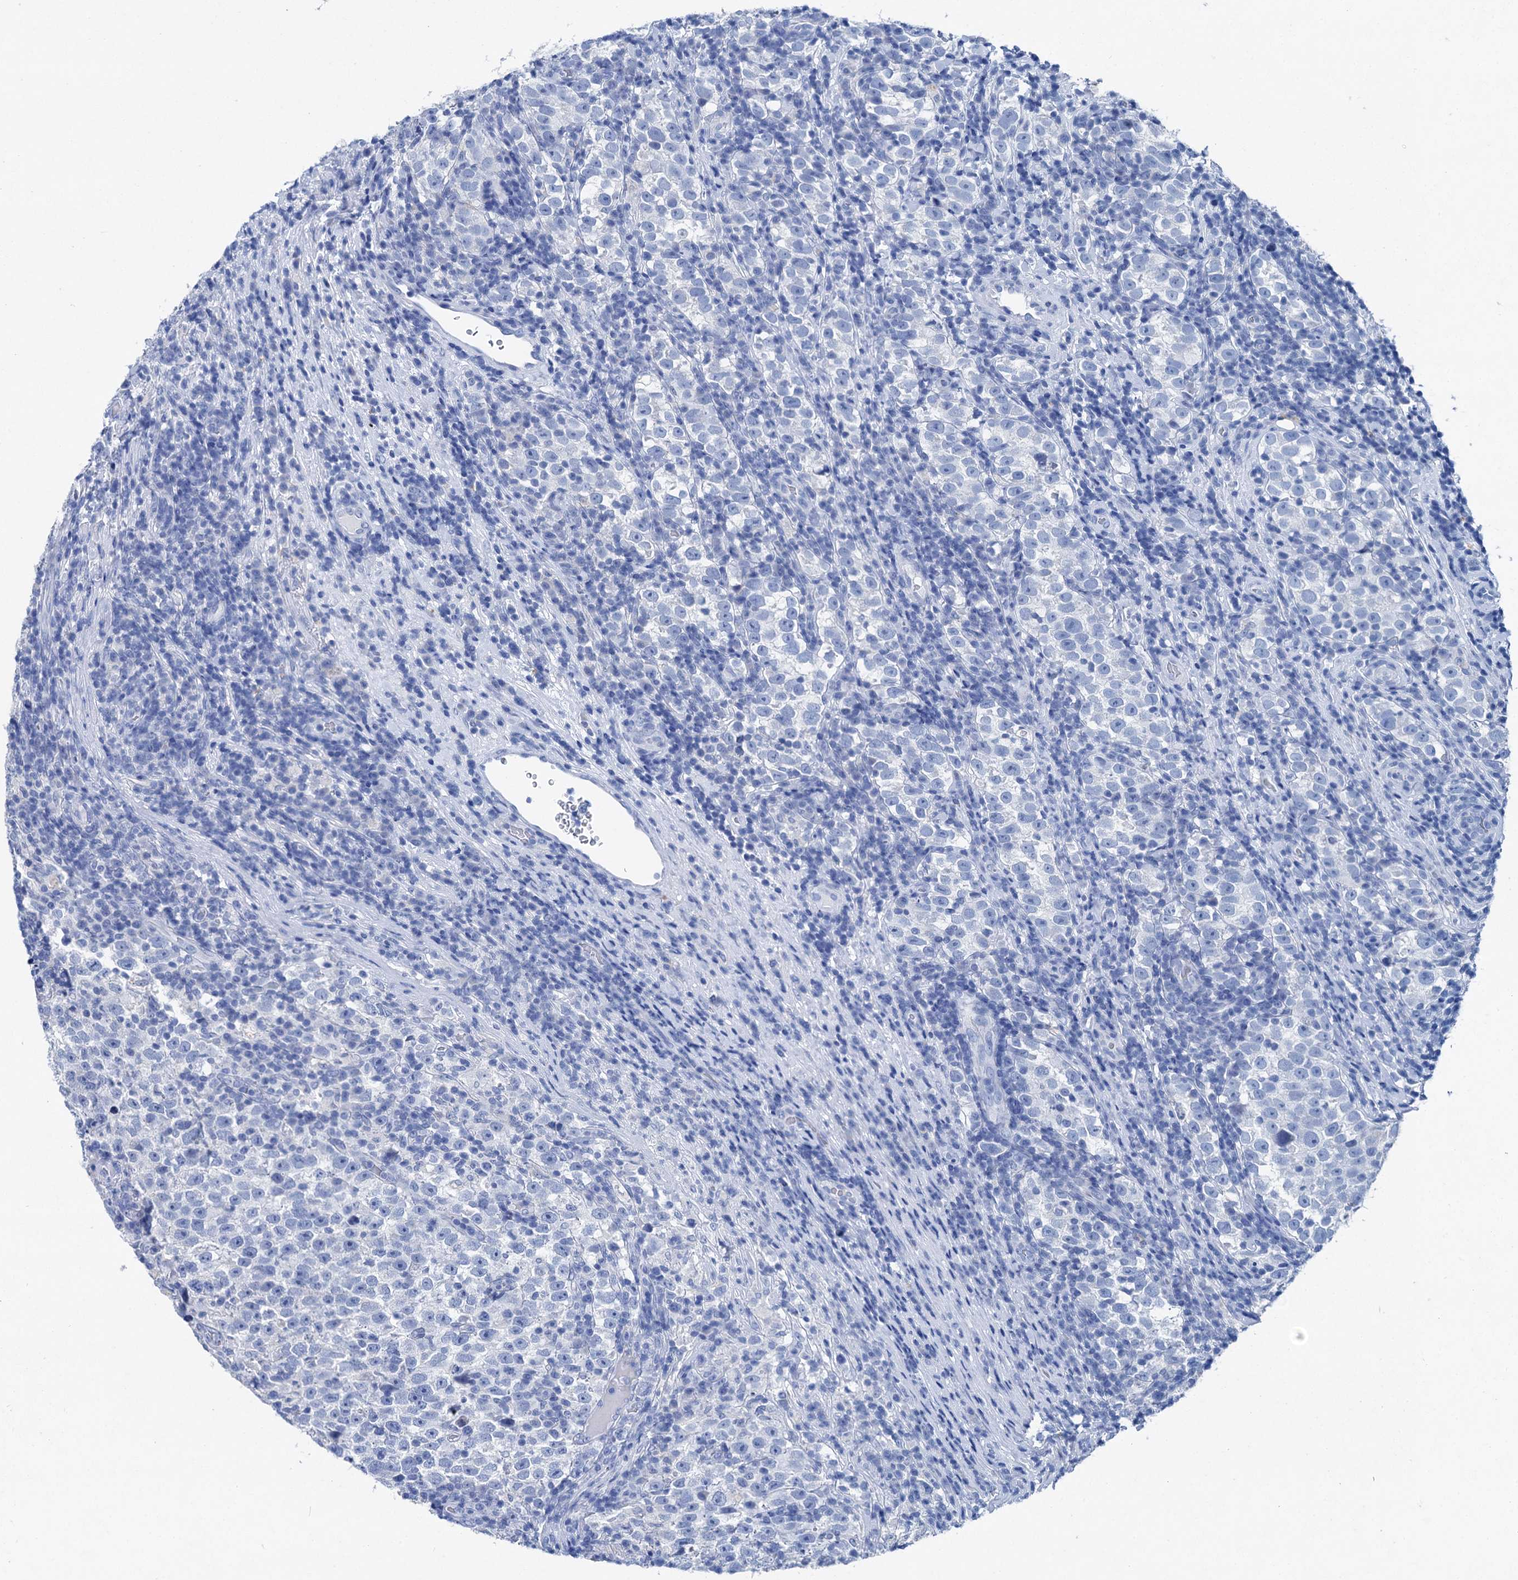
{"staining": {"intensity": "negative", "quantity": "none", "location": "none"}, "tissue": "testis cancer", "cell_type": "Tumor cells", "image_type": "cancer", "snomed": [{"axis": "morphology", "description": "Normal tissue, NOS"}, {"axis": "morphology", "description": "Seminoma, NOS"}, {"axis": "topography", "description": "Testis"}], "caption": "An IHC image of seminoma (testis) is shown. There is no staining in tumor cells of seminoma (testis).", "gene": "BRINP1", "patient": {"sex": "male", "age": 43}}